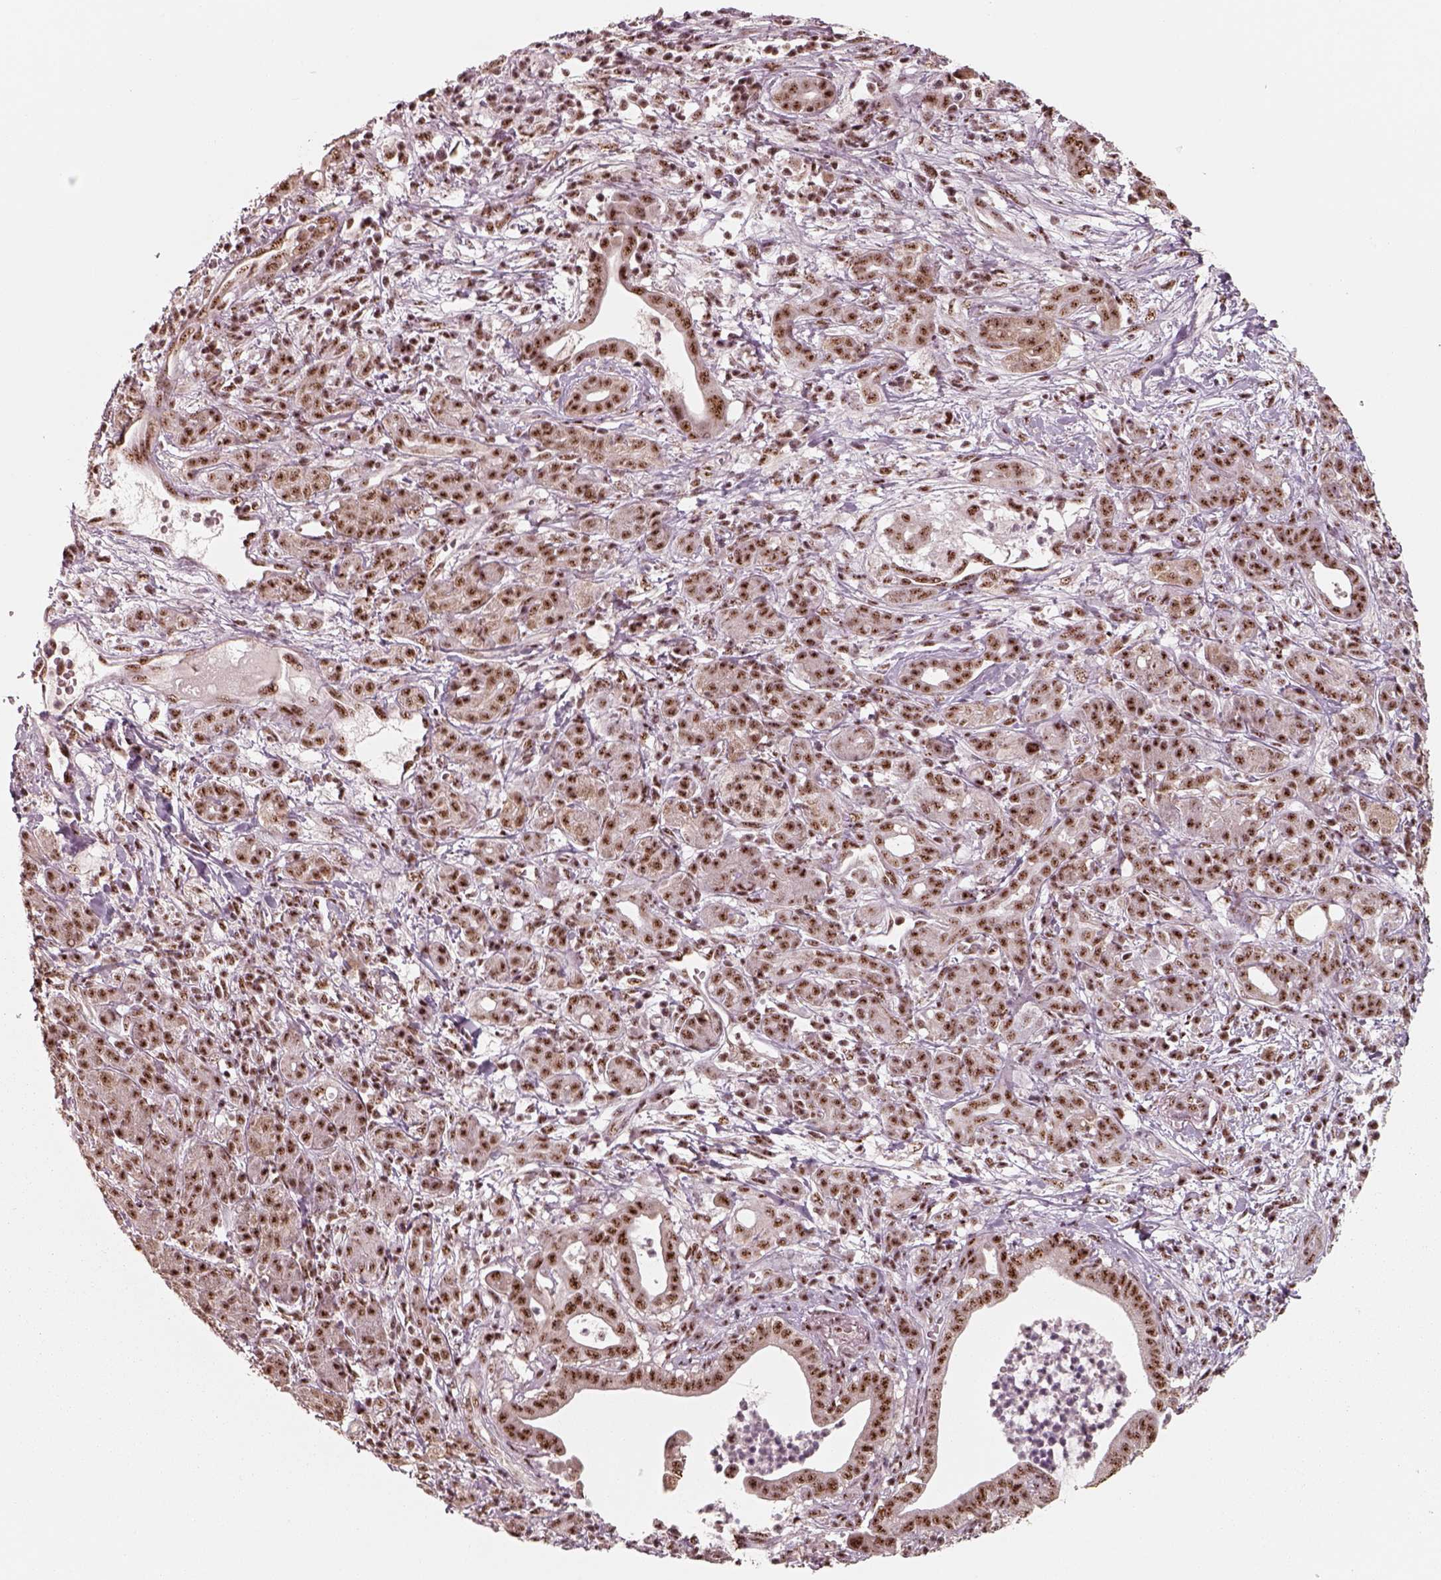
{"staining": {"intensity": "strong", "quantity": ">75%", "location": "nuclear"}, "tissue": "pancreatic cancer", "cell_type": "Tumor cells", "image_type": "cancer", "snomed": [{"axis": "morphology", "description": "Adenocarcinoma, NOS"}, {"axis": "topography", "description": "Pancreas"}], "caption": "The immunohistochemical stain highlights strong nuclear staining in tumor cells of pancreatic adenocarcinoma tissue.", "gene": "ATXN7L3", "patient": {"sex": "male", "age": 61}}